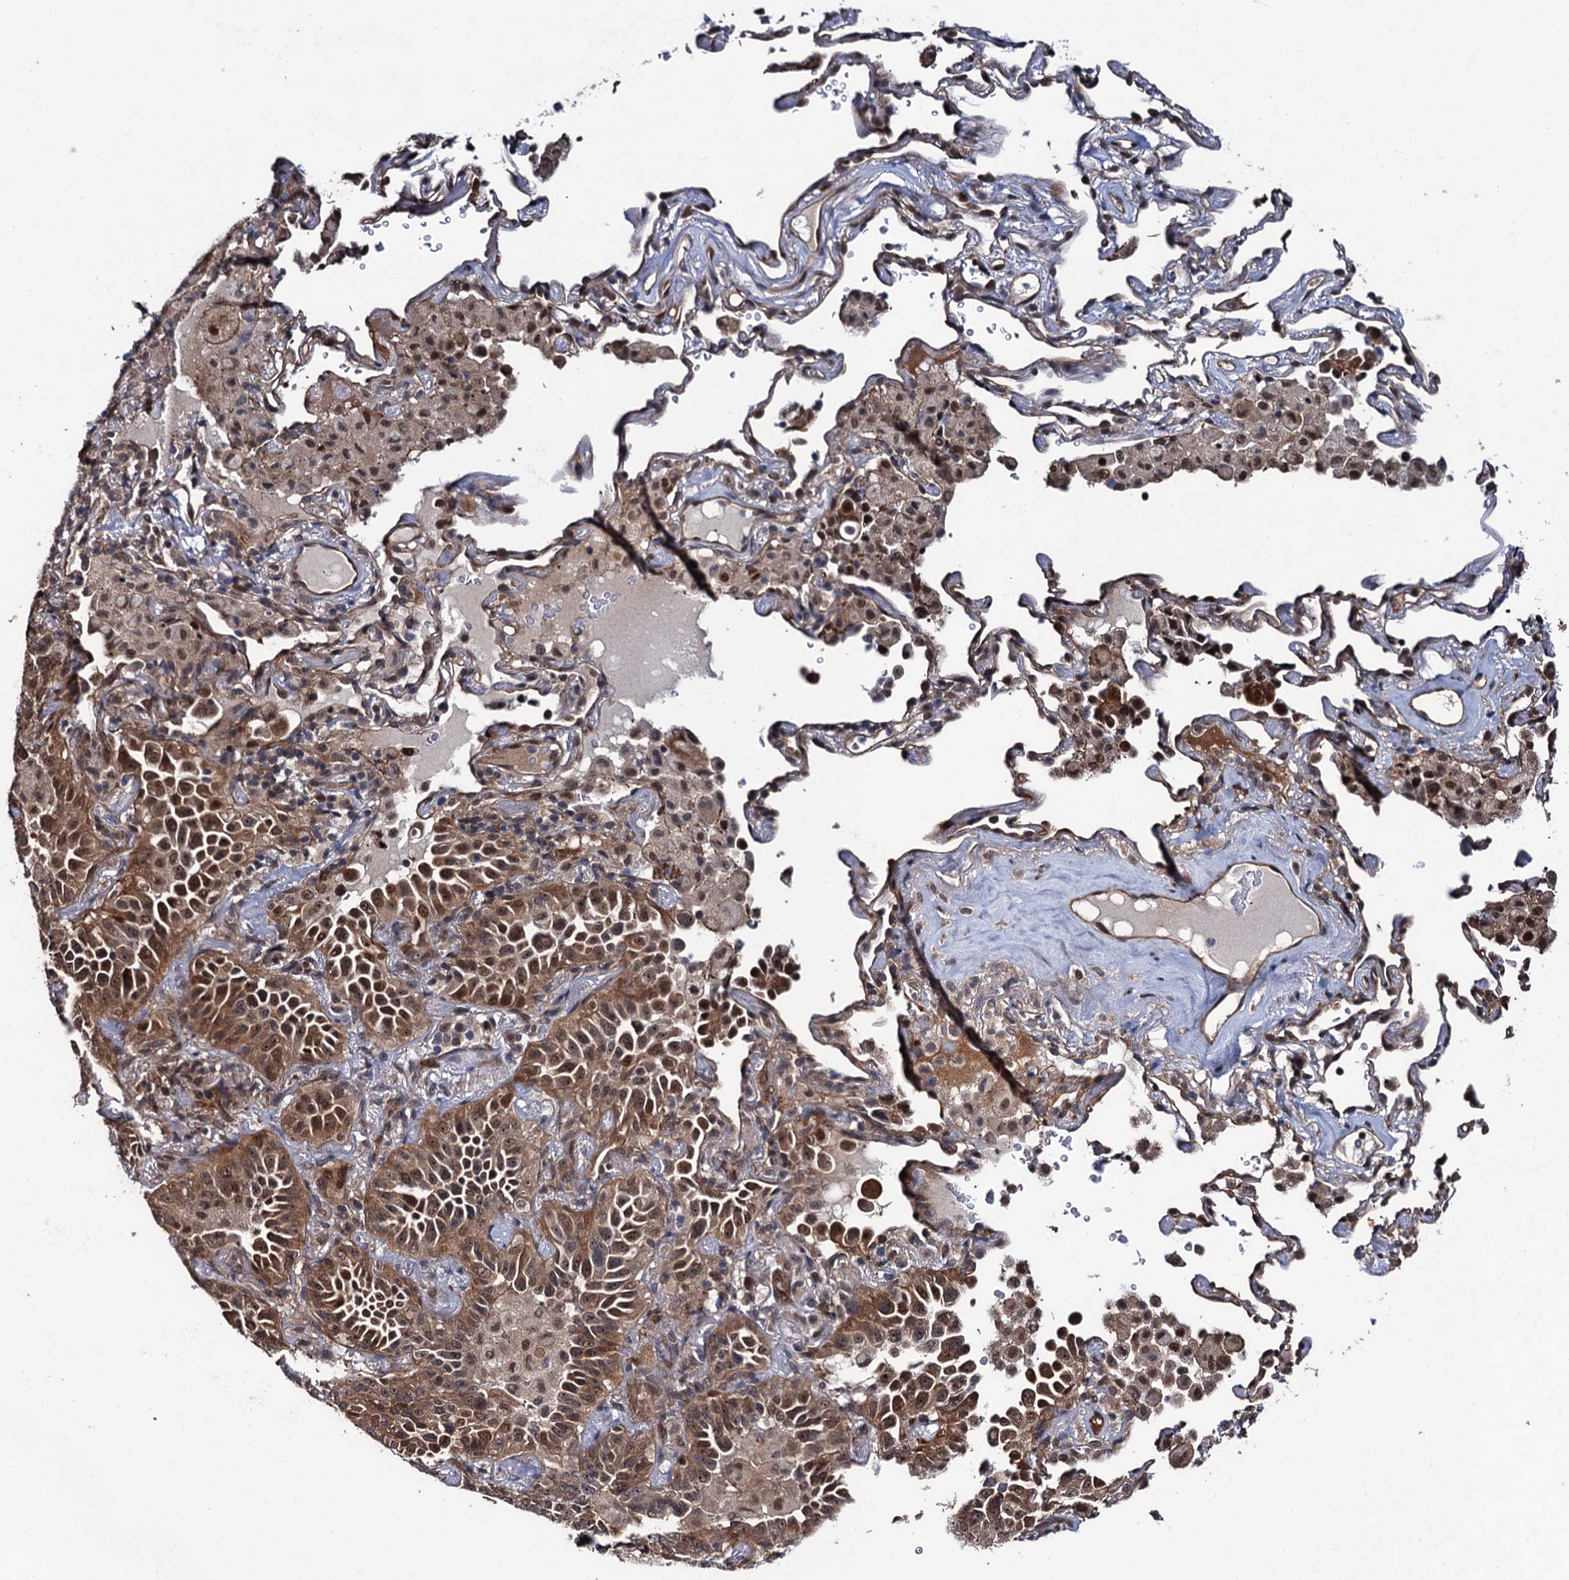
{"staining": {"intensity": "moderate", "quantity": ">75%", "location": "cytoplasmic/membranous,nuclear"}, "tissue": "lung cancer", "cell_type": "Tumor cells", "image_type": "cancer", "snomed": [{"axis": "morphology", "description": "Adenocarcinoma, NOS"}, {"axis": "topography", "description": "Lung"}], "caption": "Immunohistochemistry photomicrograph of neoplastic tissue: human lung cancer stained using immunohistochemistry (IHC) reveals medium levels of moderate protein expression localized specifically in the cytoplasmic/membranous and nuclear of tumor cells, appearing as a cytoplasmic/membranous and nuclear brown color.", "gene": "CDC23", "patient": {"sex": "female", "age": 69}}